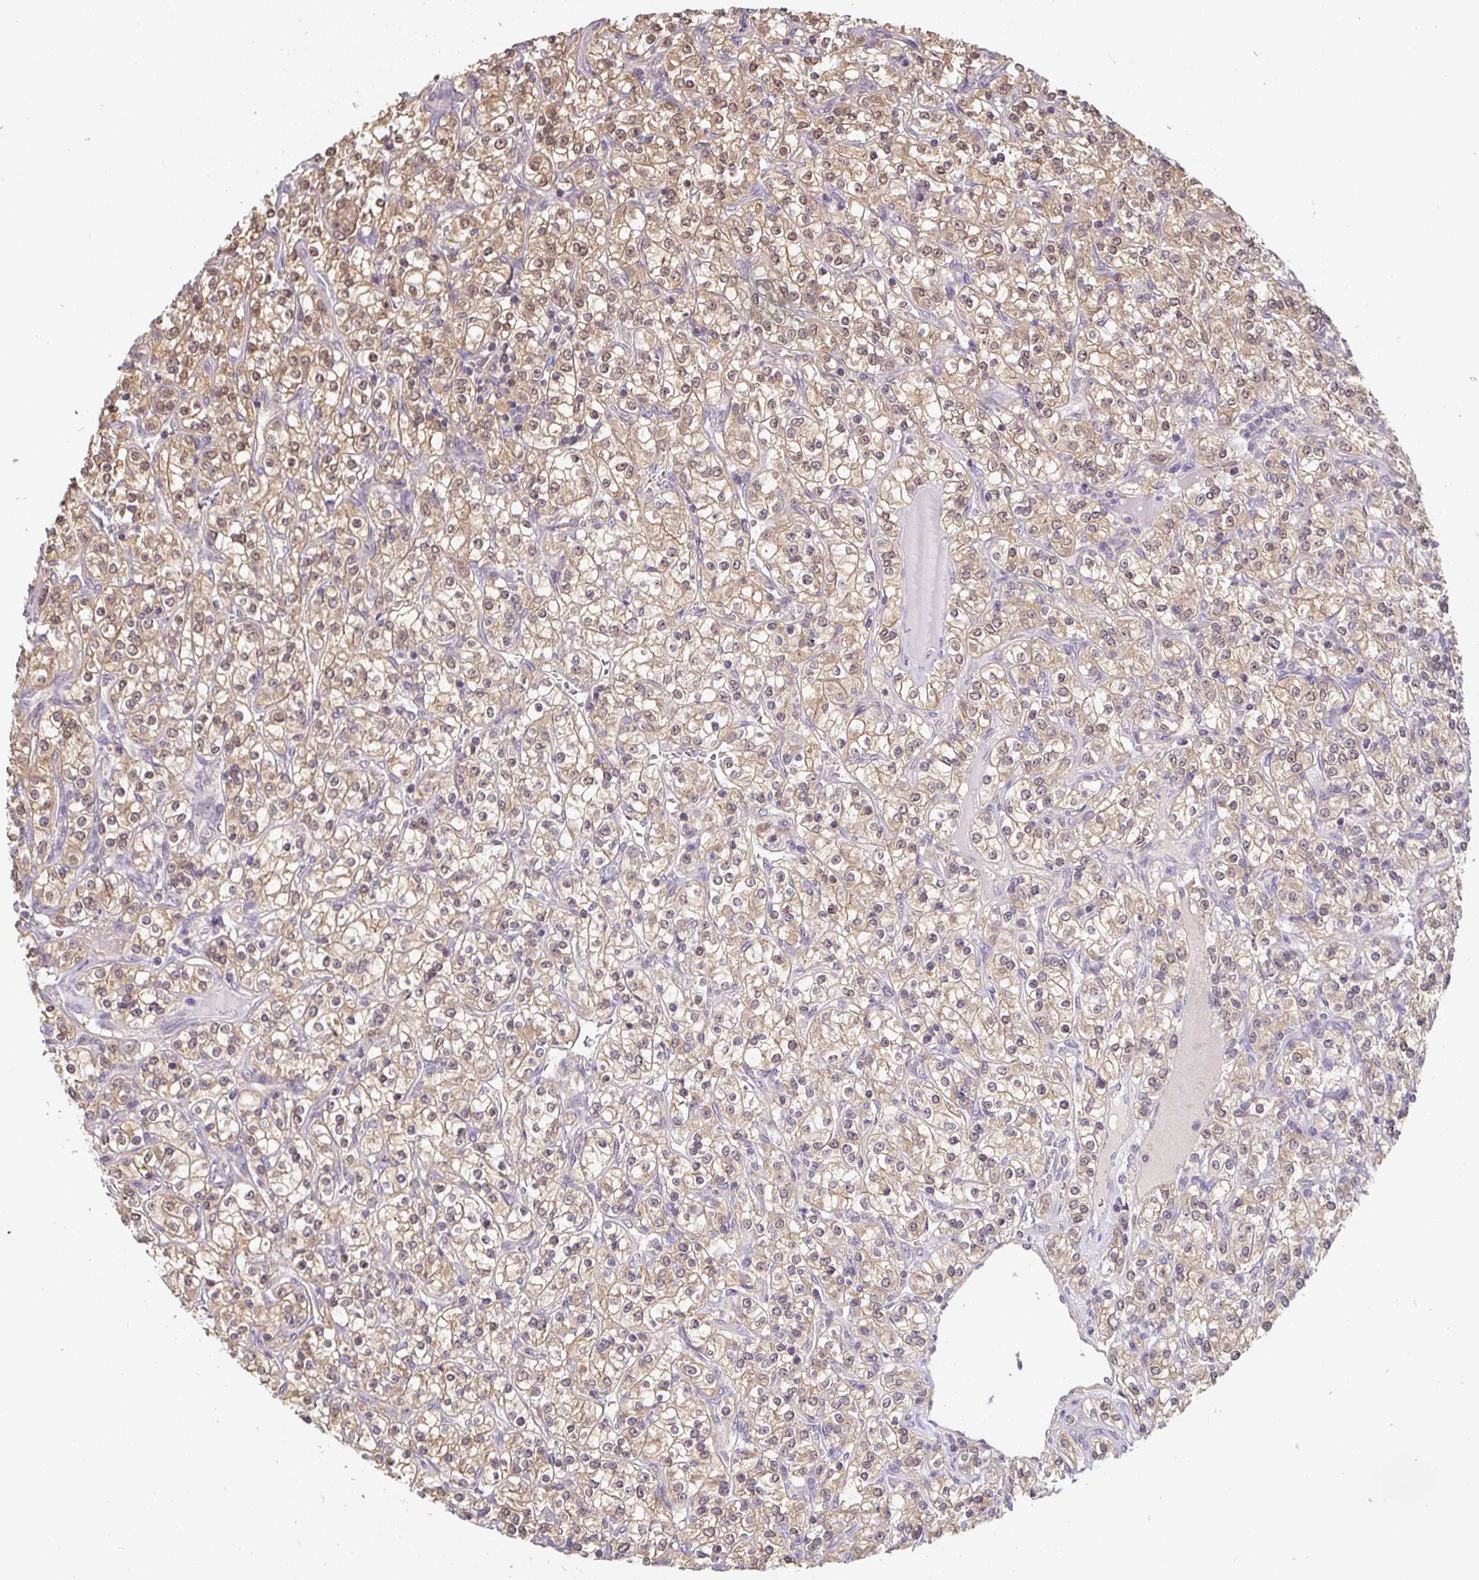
{"staining": {"intensity": "weak", "quantity": ">75%", "location": "cytoplasmic/membranous,nuclear"}, "tissue": "renal cancer", "cell_type": "Tumor cells", "image_type": "cancer", "snomed": [{"axis": "morphology", "description": "Adenocarcinoma, NOS"}, {"axis": "topography", "description": "Kidney"}], "caption": "Human renal cancer stained with a protein marker displays weak staining in tumor cells.", "gene": "ST13", "patient": {"sex": "male", "age": 77}}